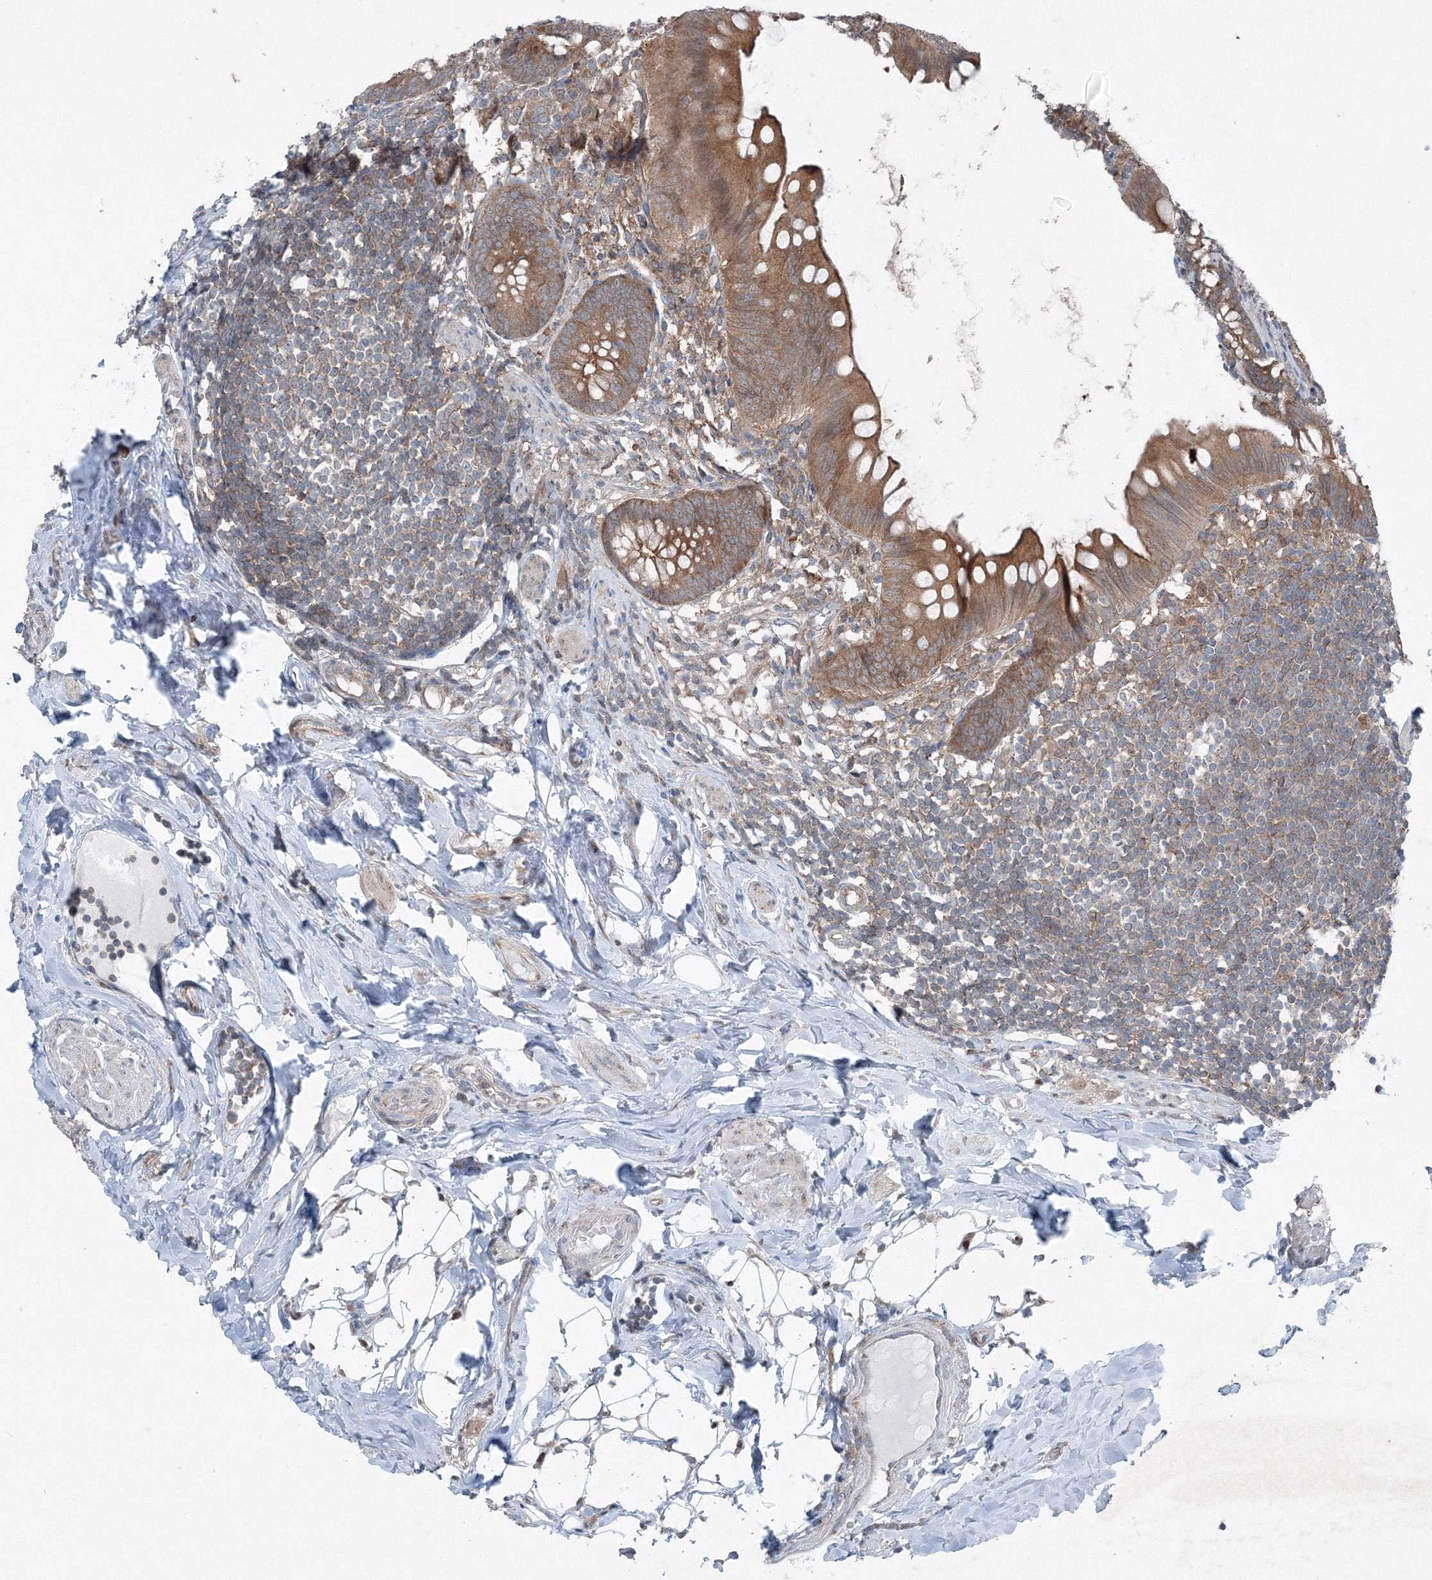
{"staining": {"intensity": "moderate", "quantity": ">75%", "location": "cytoplasmic/membranous"}, "tissue": "appendix", "cell_type": "Glandular cells", "image_type": "normal", "snomed": [{"axis": "morphology", "description": "Normal tissue, NOS"}, {"axis": "topography", "description": "Appendix"}], "caption": "Immunohistochemical staining of unremarkable human appendix displays >75% levels of moderate cytoplasmic/membranous protein expression in about >75% of glandular cells. The staining was performed using DAB to visualize the protein expression in brown, while the nuclei were stained in blue with hematoxylin (Magnification: 20x).", "gene": "TPRKB", "patient": {"sex": "female", "age": 62}}